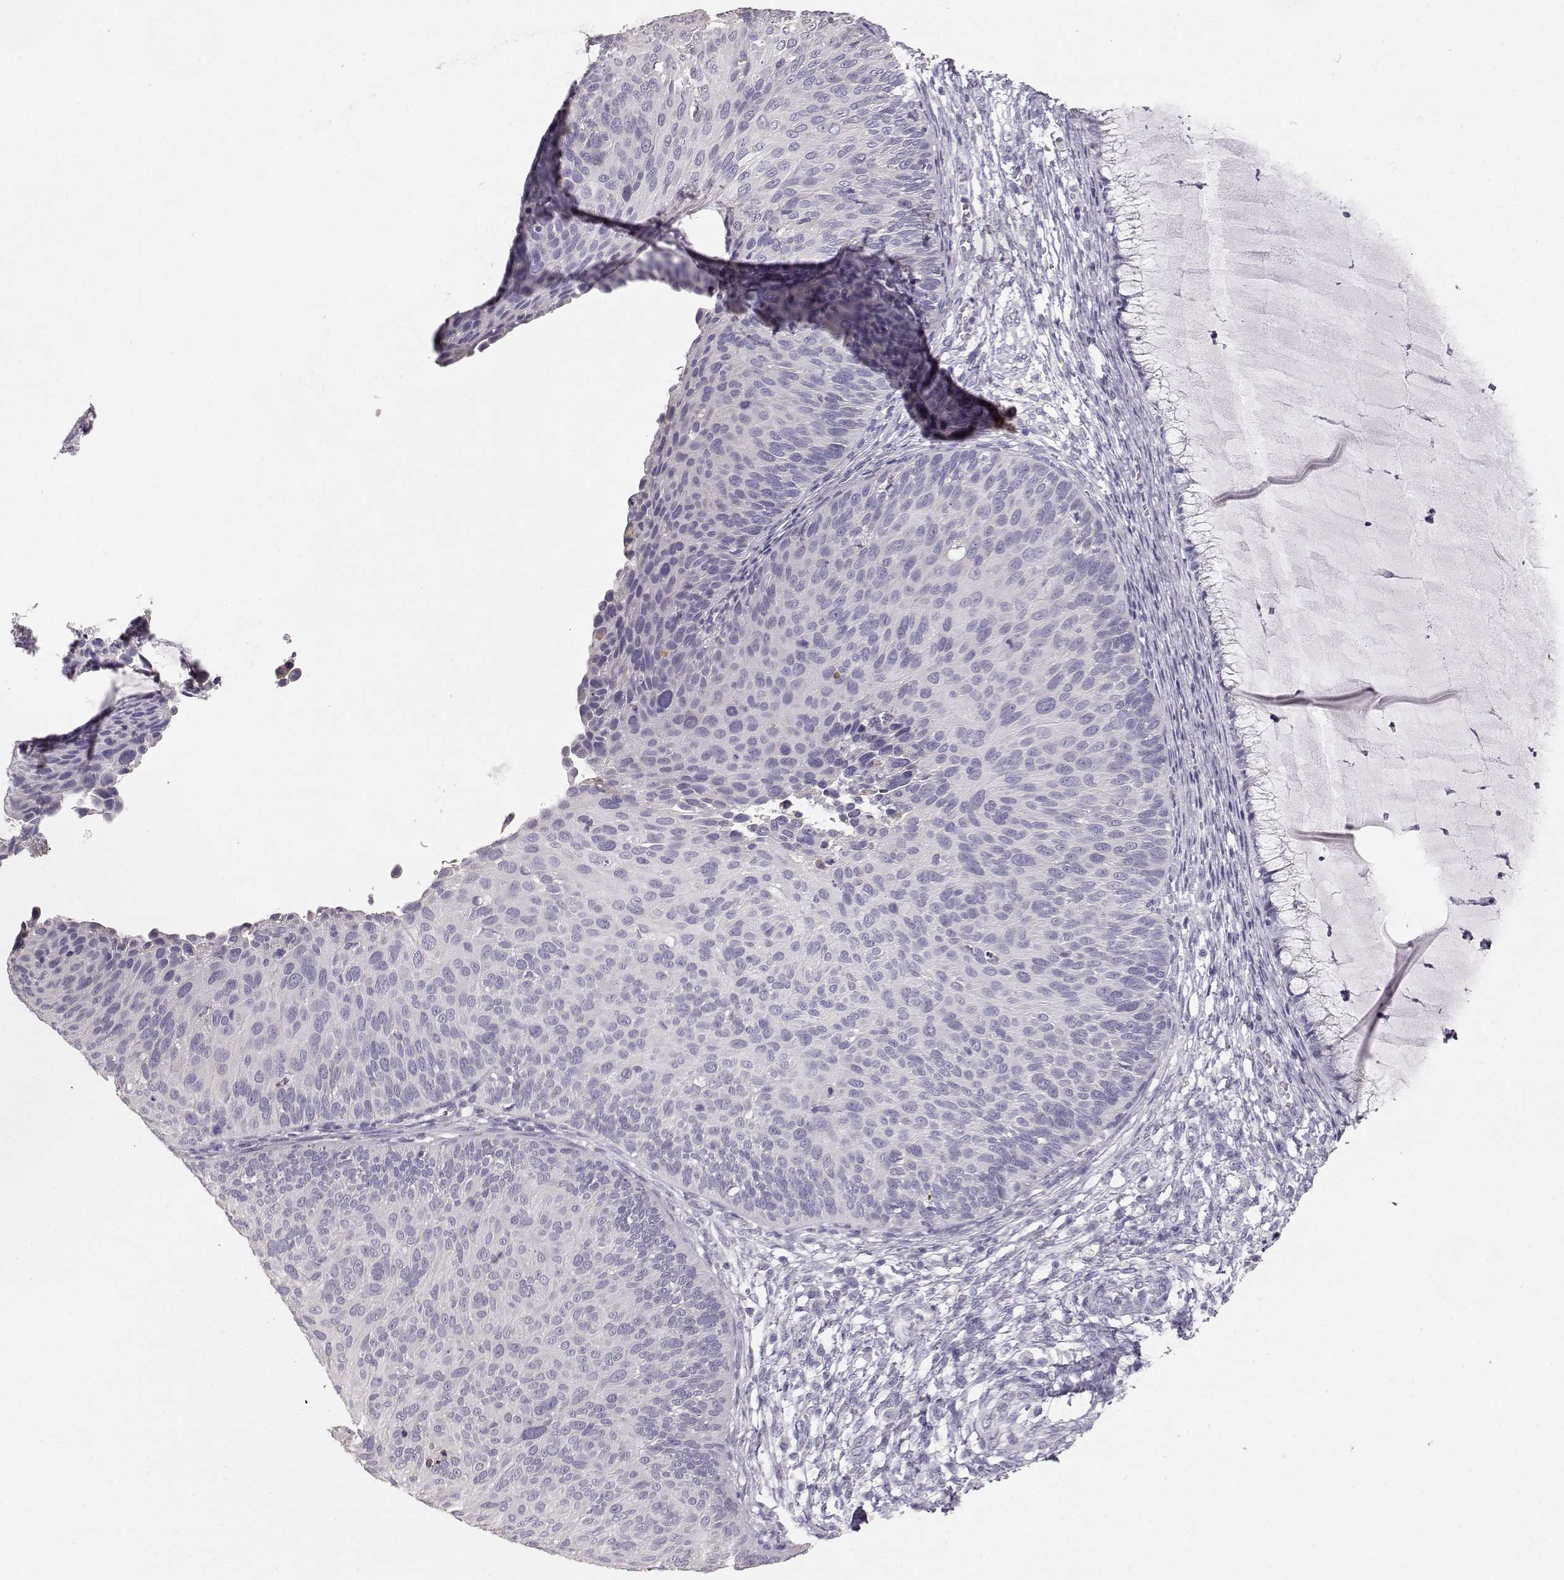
{"staining": {"intensity": "negative", "quantity": "none", "location": "none"}, "tissue": "cervical cancer", "cell_type": "Tumor cells", "image_type": "cancer", "snomed": [{"axis": "morphology", "description": "Squamous cell carcinoma, NOS"}, {"axis": "topography", "description": "Cervix"}], "caption": "High power microscopy histopathology image of an IHC histopathology image of cervical squamous cell carcinoma, revealing no significant staining in tumor cells.", "gene": "KRT33A", "patient": {"sex": "female", "age": 36}}